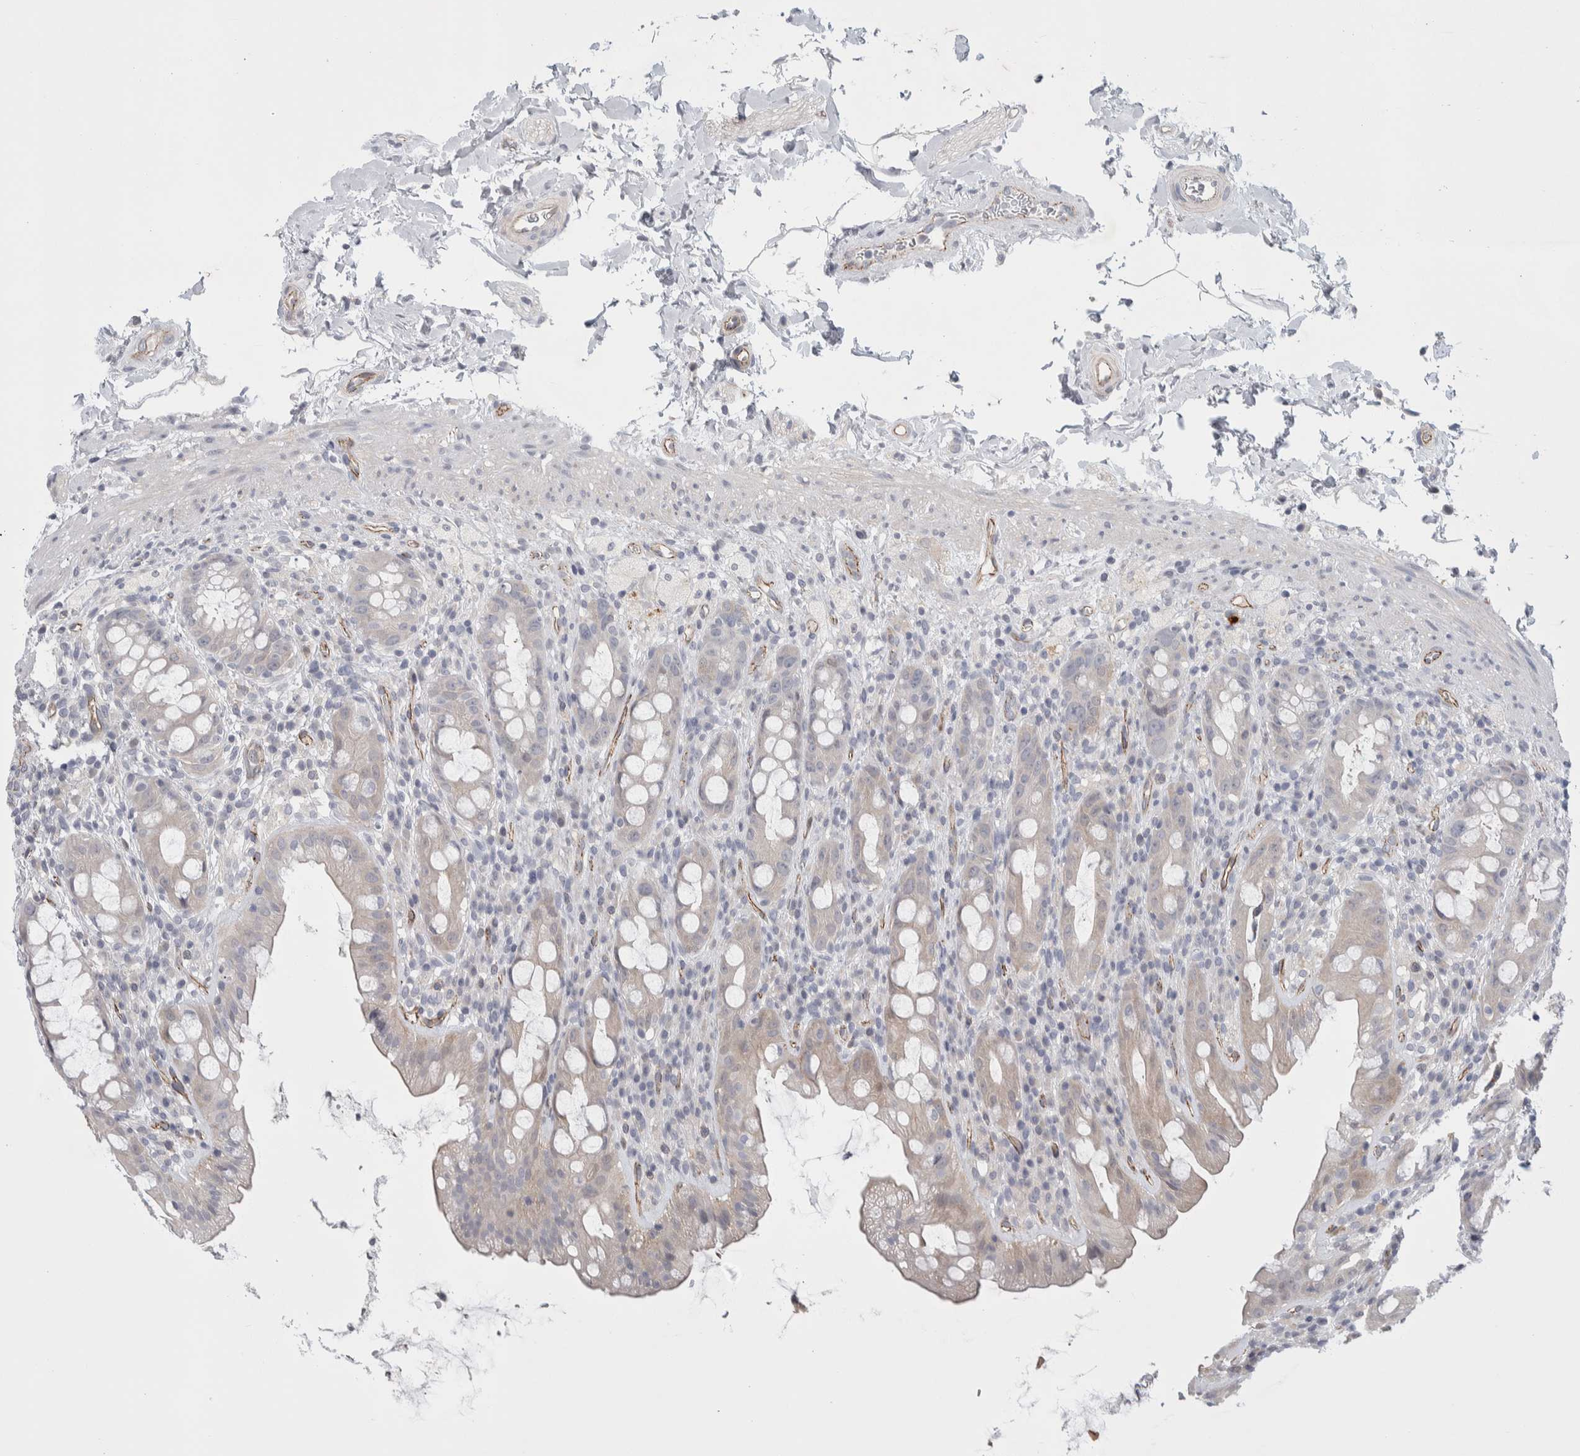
{"staining": {"intensity": "negative", "quantity": "none", "location": "none"}, "tissue": "rectum", "cell_type": "Glandular cells", "image_type": "normal", "snomed": [{"axis": "morphology", "description": "Normal tissue, NOS"}, {"axis": "topography", "description": "Rectum"}], "caption": "DAB (3,3'-diaminobenzidine) immunohistochemical staining of unremarkable rectum exhibits no significant expression in glandular cells.", "gene": "ZNF862", "patient": {"sex": "male", "age": 44}}